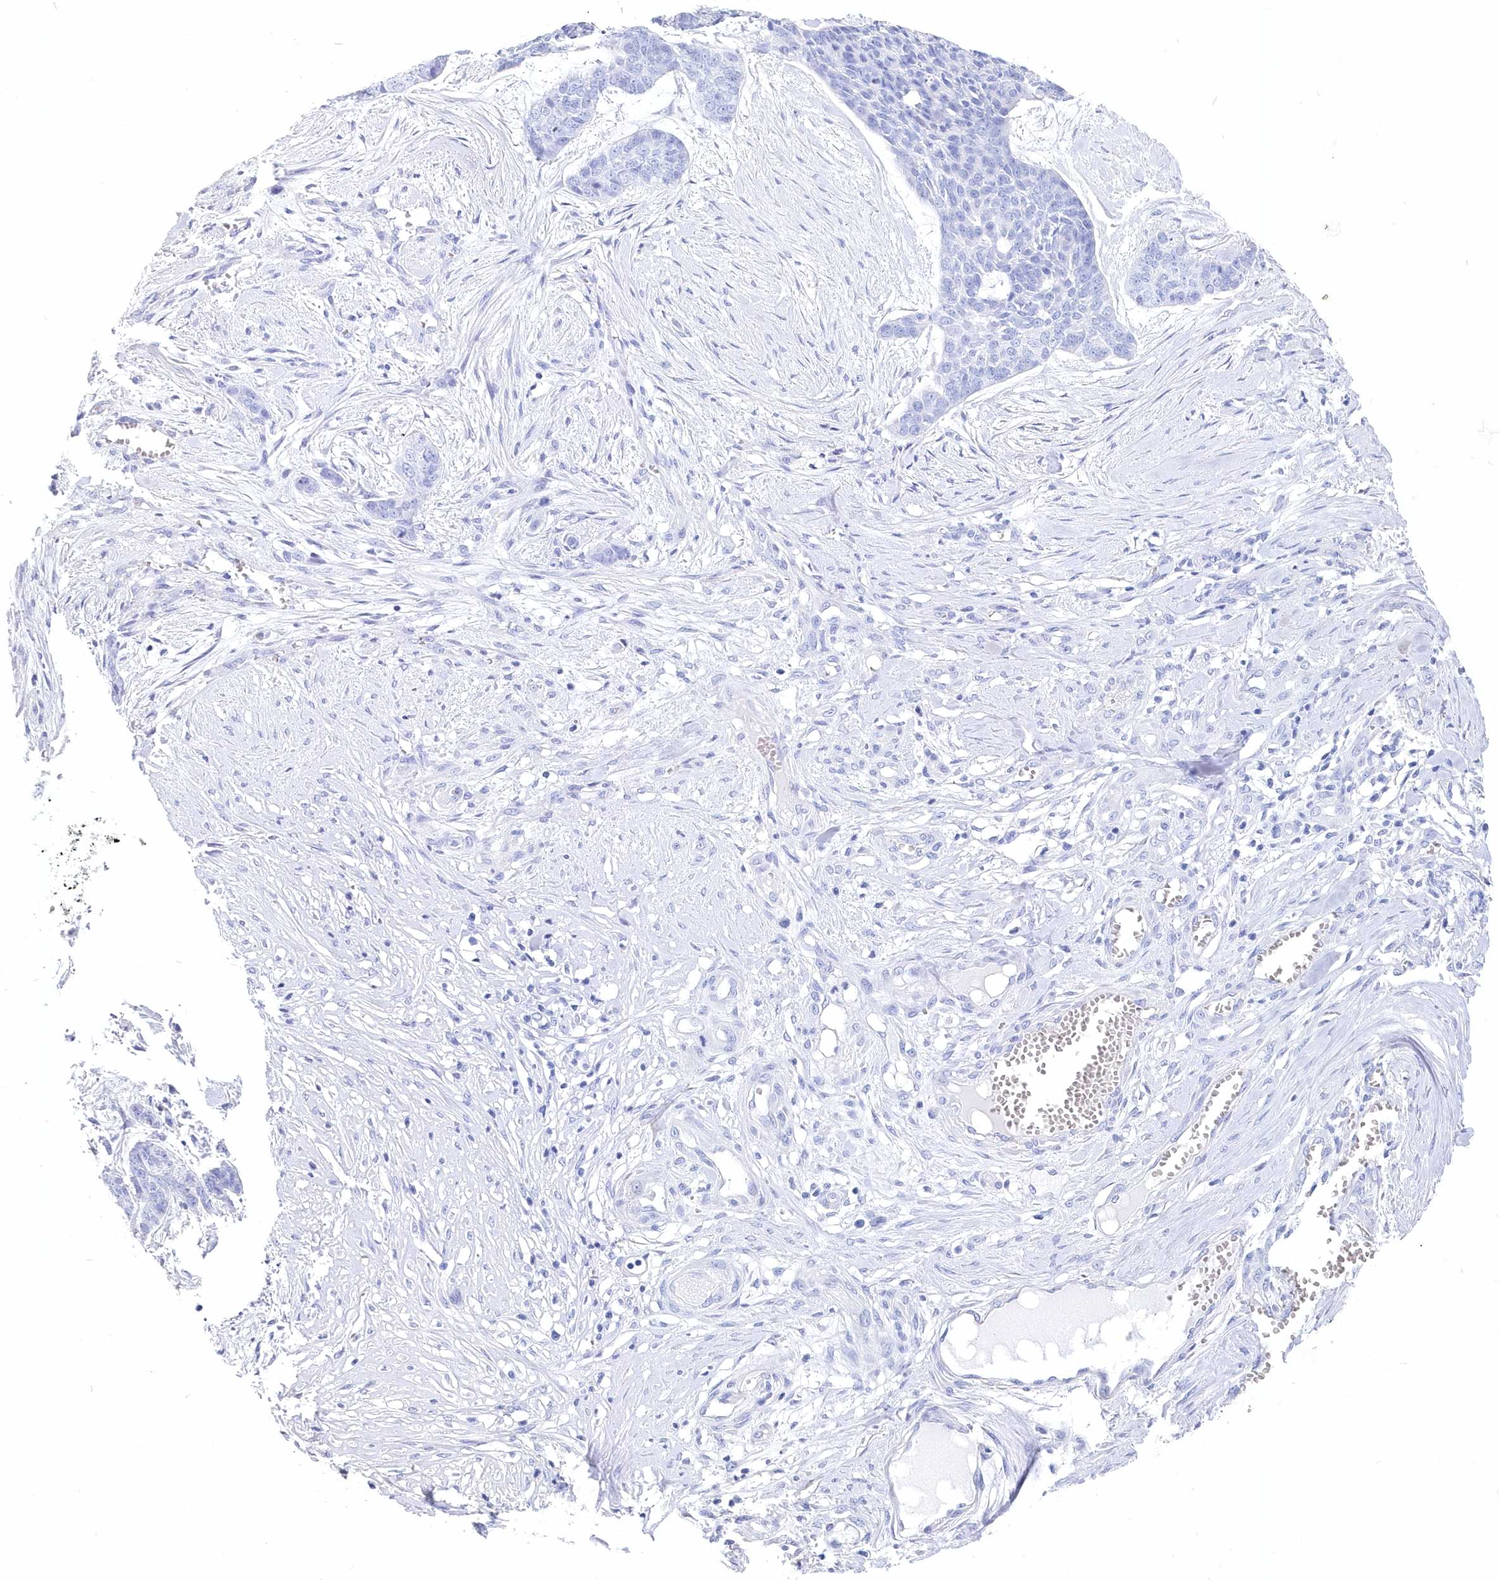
{"staining": {"intensity": "negative", "quantity": "none", "location": "none"}, "tissue": "skin cancer", "cell_type": "Tumor cells", "image_type": "cancer", "snomed": [{"axis": "morphology", "description": "Basal cell carcinoma"}, {"axis": "topography", "description": "Skin"}], "caption": "This is an IHC photomicrograph of skin cancer. There is no expression in tumor cells.", "gene": "CSNK1G2", "patient": {"sex": "female", "age": 64}}